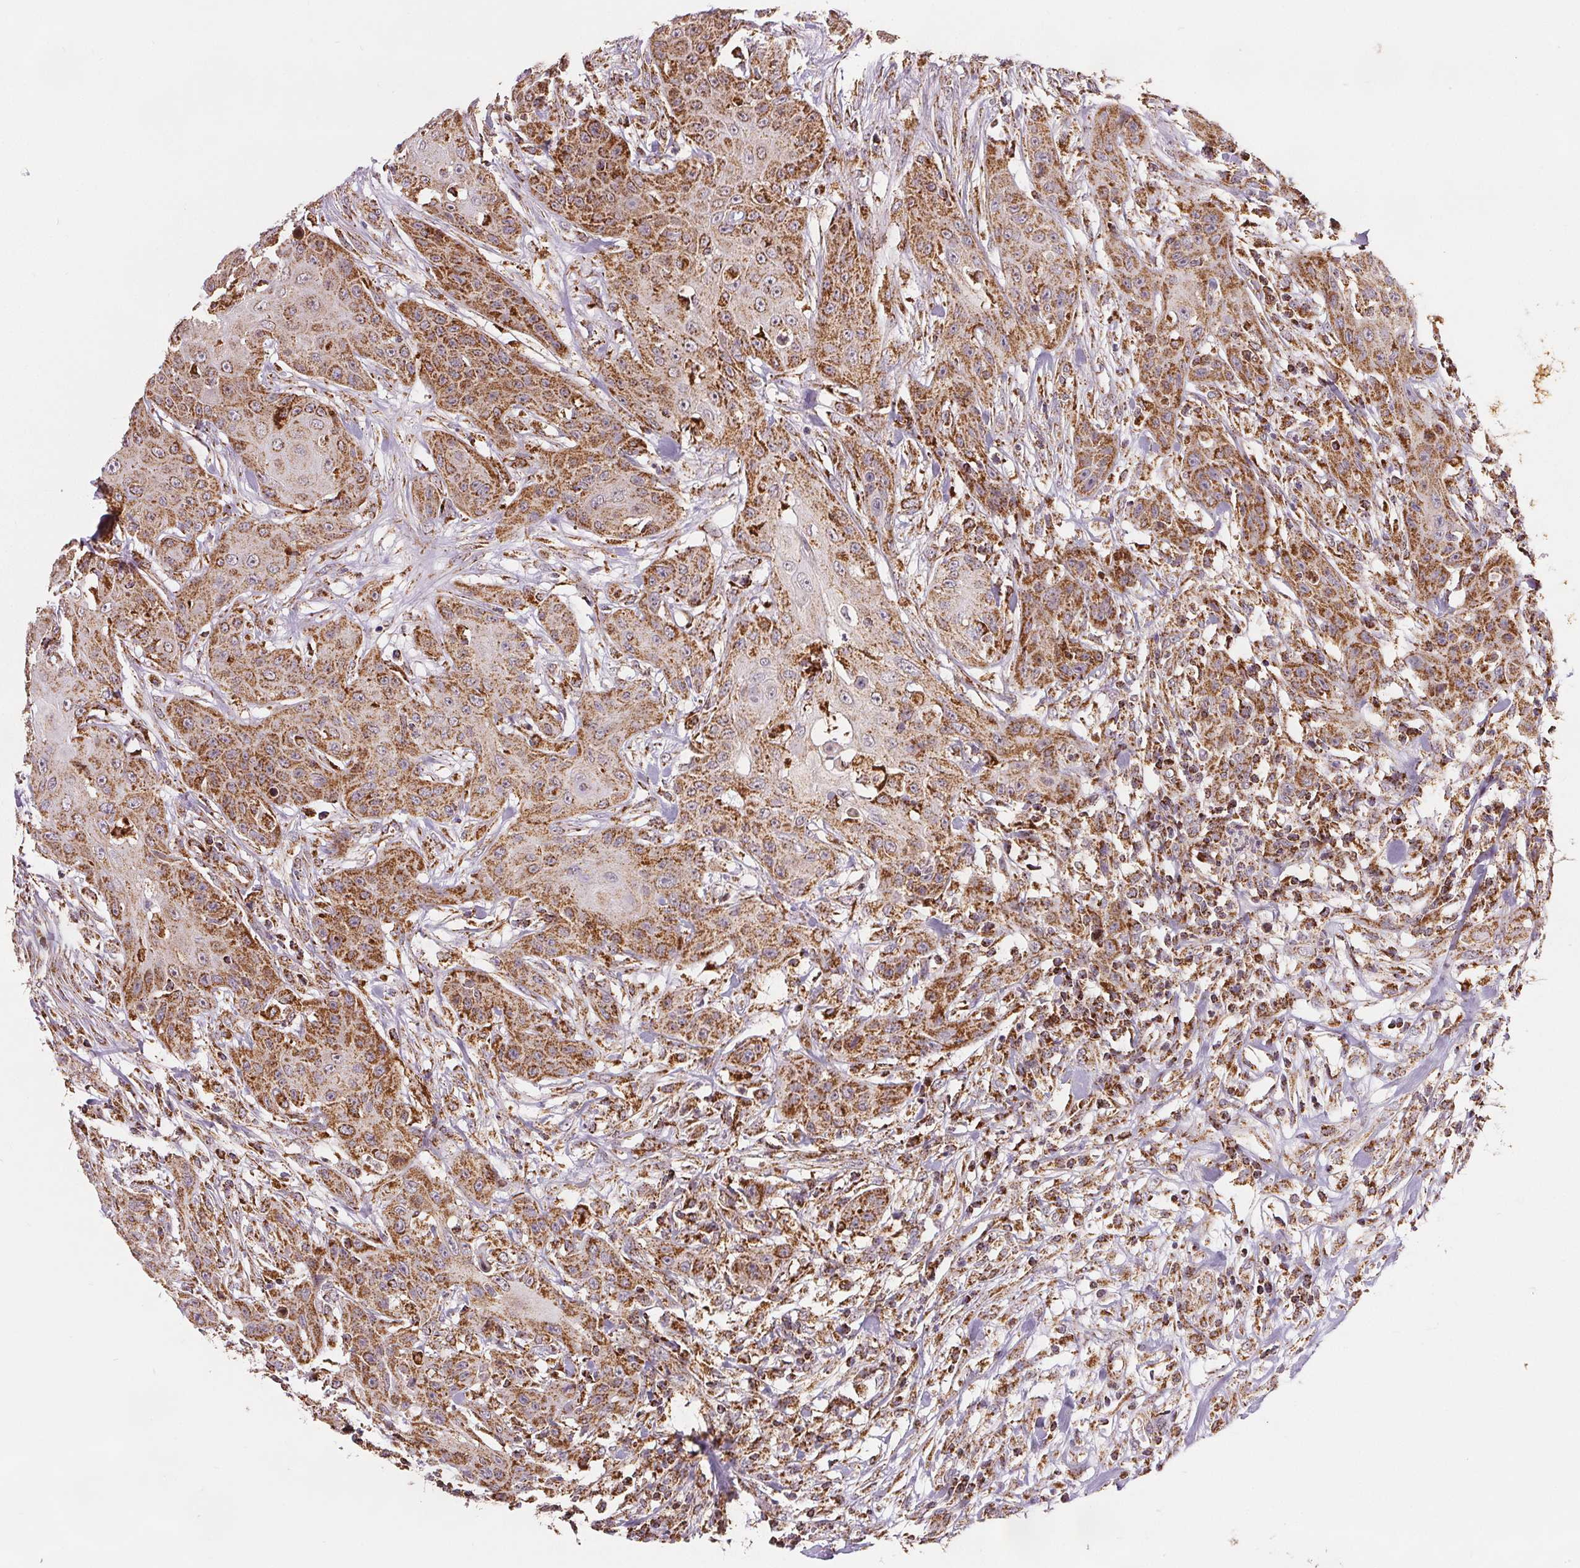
{"staining": {"intensity": "moderate", "quantity": ">75%", "location": "cytoplasmic/membranous"}, "tissue": "head and neck cancer", "cell_type": "Tumor cells", "image_type": "cancer", "snomed": [{"axis": "morphology", "description": "Squamous cell carcinoma, NOS"}, {"axis": "topography", "description": "Oral tissue"}, {"axis": "topography", "description": "Head-Neck"}], "caption": "Tumor cells exhibit moderate cytoplasmic/membranous staining in about >75% of cells in head and neck squamous cell carcinoma.", "gene": "SDHB", "patient": {"sex": "female", "age": 55}}